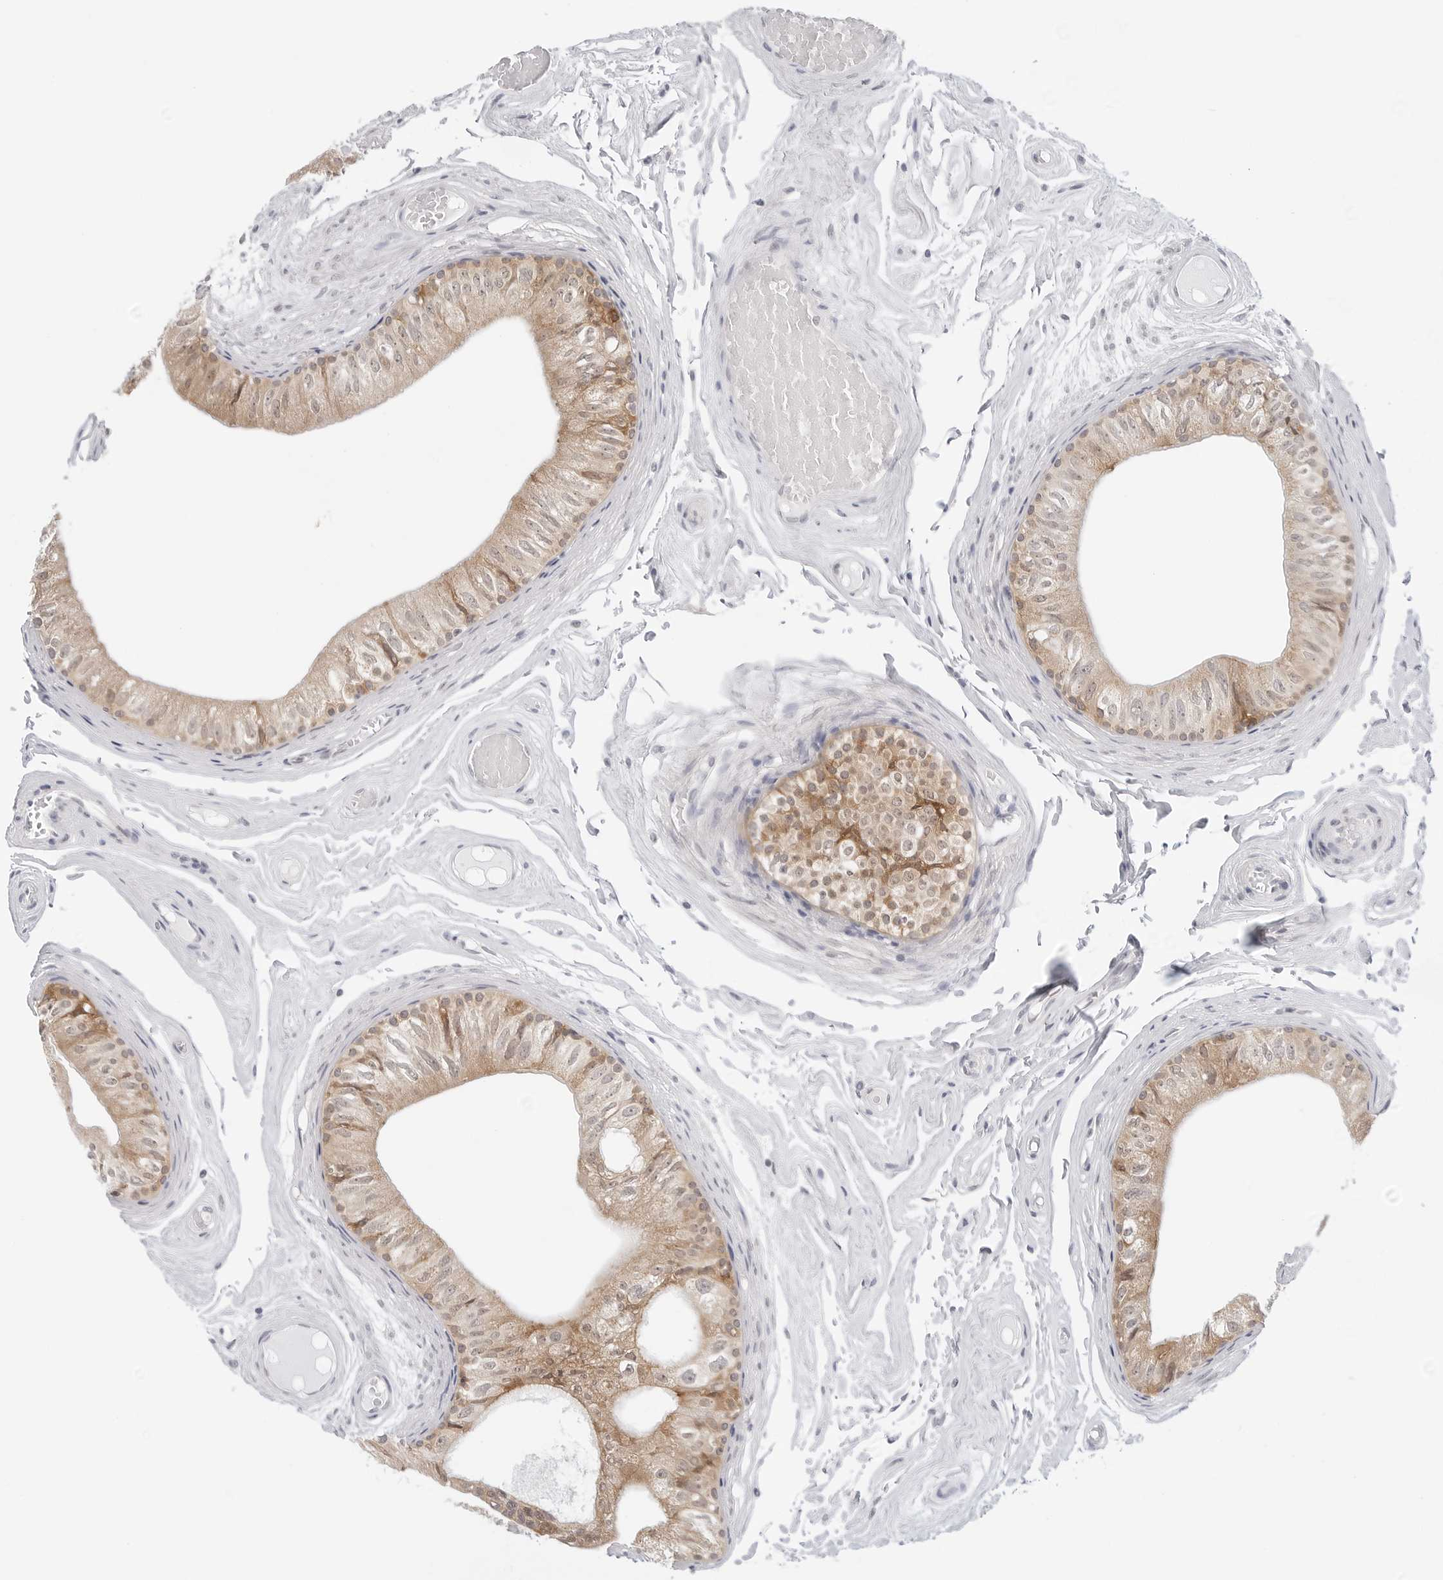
{"staining": {"intensity": "moderate", "quantity": "25%-75%", "location": "cytoplasmic/membranous"}, "tissue": "epididymis", "cell_type": "Glandular cells", "image_type": "normal", "snomed": [{"axis": "morphology", "description": "Normal tissue, NOS"}, {"axis": "topography", "description": "Epididymis"}], "caption": "Brown immunohistochemical staining in unremarkable epididymis shows moderate cytoplasmic/membranous staining in about 25%-75% of glandular cells.", "gene": "NUDC", "patient": {"sex": "male", "age": 79}}